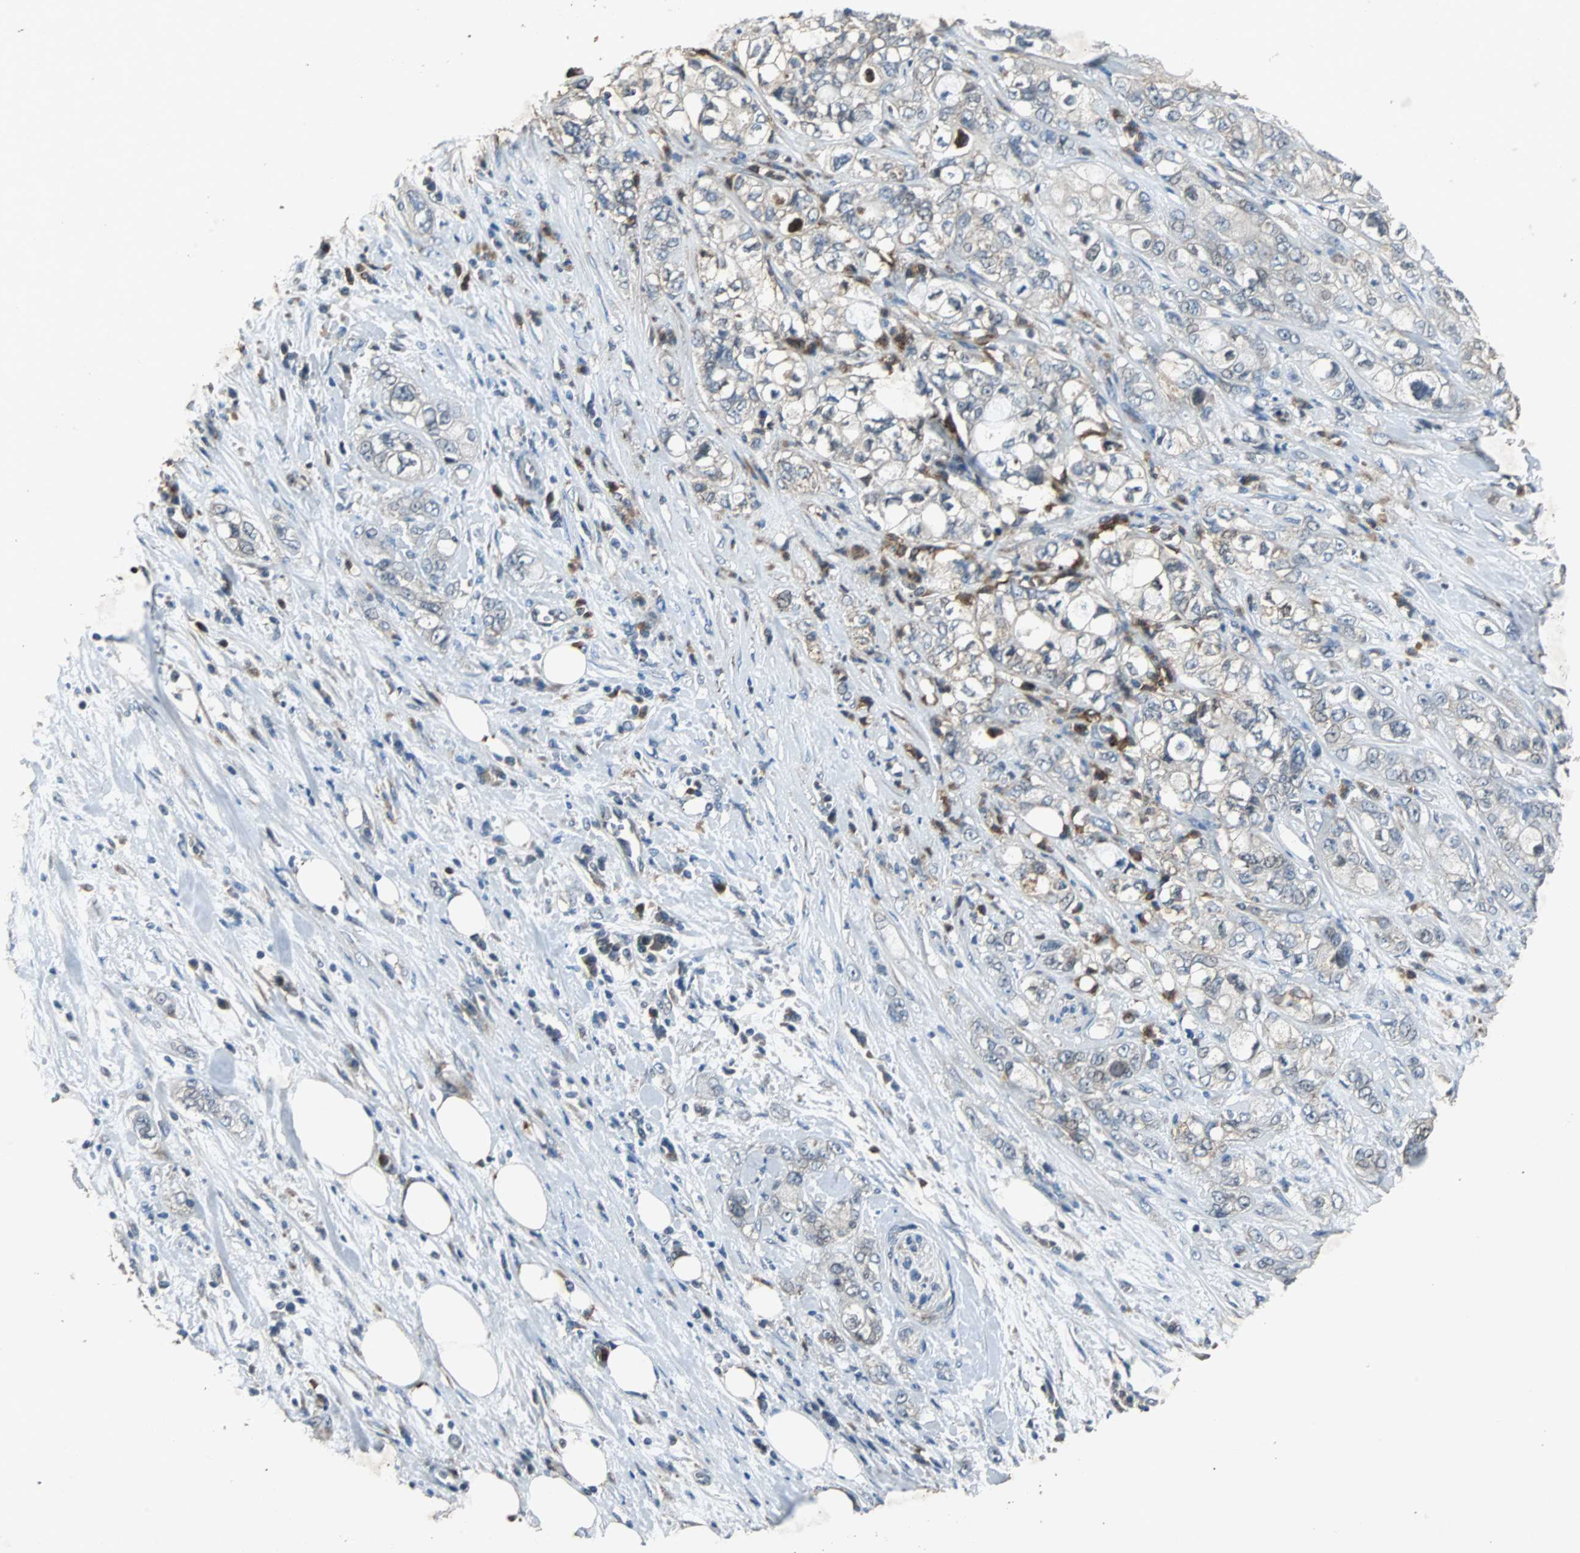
{"staining": {"intensity": "weak", "quantity": "<25%", "location": "cytoplasmic/membranous"}, "tissue": "pancreatic cancer", "cell_type": "Tumor cells", "image_type": "cancer", "snomed": [{"axis": "morphology", "description": "Adenocarcinoma, NOS"}, {"axis": "topography", "description": "Pancreas"}], "caption": "IHC image of human adenocarcinoma (pancreatic) stained for a protein (brown), which reveals no expression in tumor cells.", "gene": "SOS1", "patient": {"sex": "male", "age": 70}}